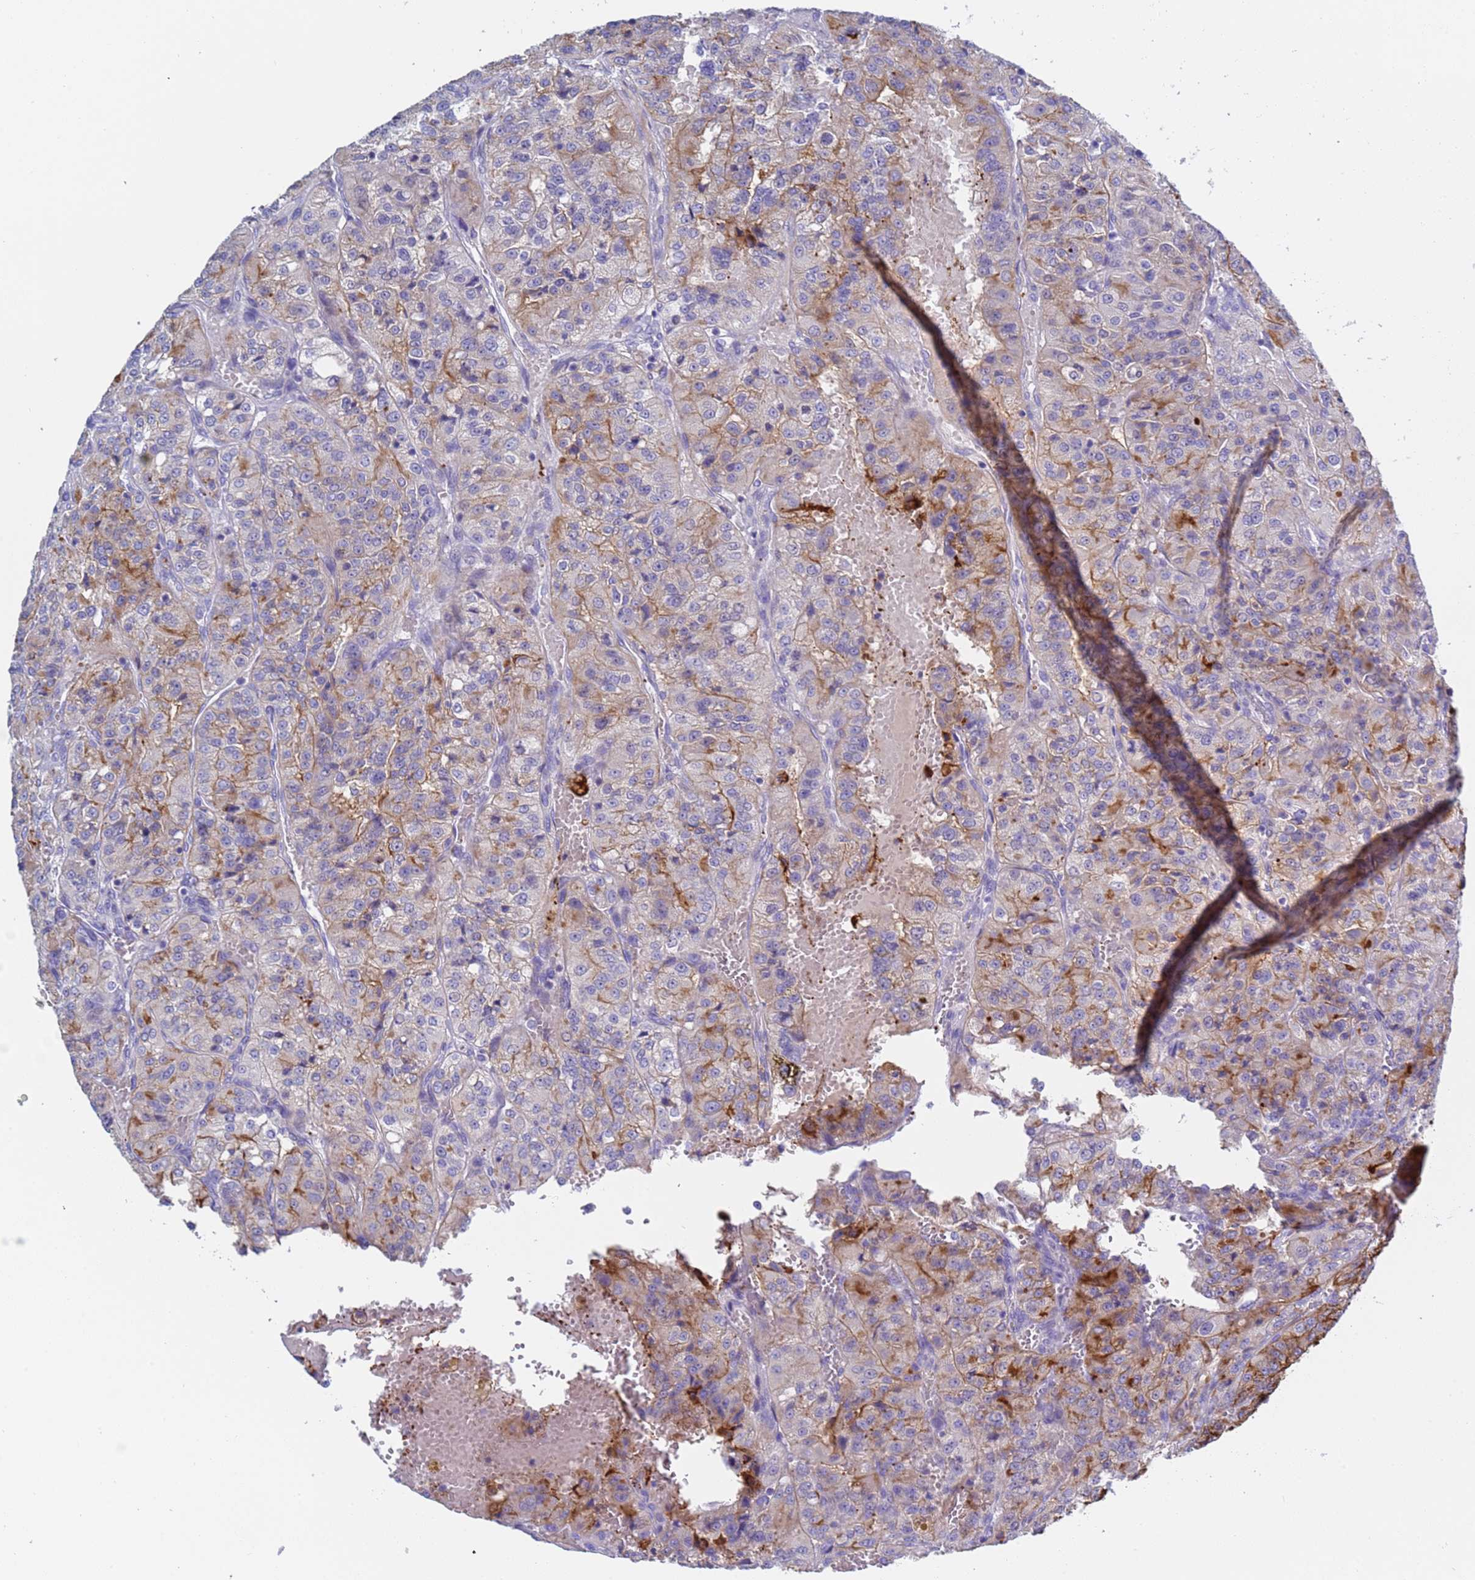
{"staining": {"intensity": "moderate", "quantity": "<25%", "location": "cytoplasmic/membranous"}, "tissue": "renal cancer", "cell_type": "Tumor cells", "image_type": "cancer", "snomed": [{"axis": "morphology", "description": "Adenocarcinoma, NOS"}, {"axis": "topography", "description": "Kidney"}], "caption": "Human renal cancer (adenocarcinoma) stained for a protein (brown) demonstrates moderate cytoplasmic/membranous positive expression in about <25% of tumor cells.", "gene": "C4orf46", "patient": {"sex": "female", "age": 63}}